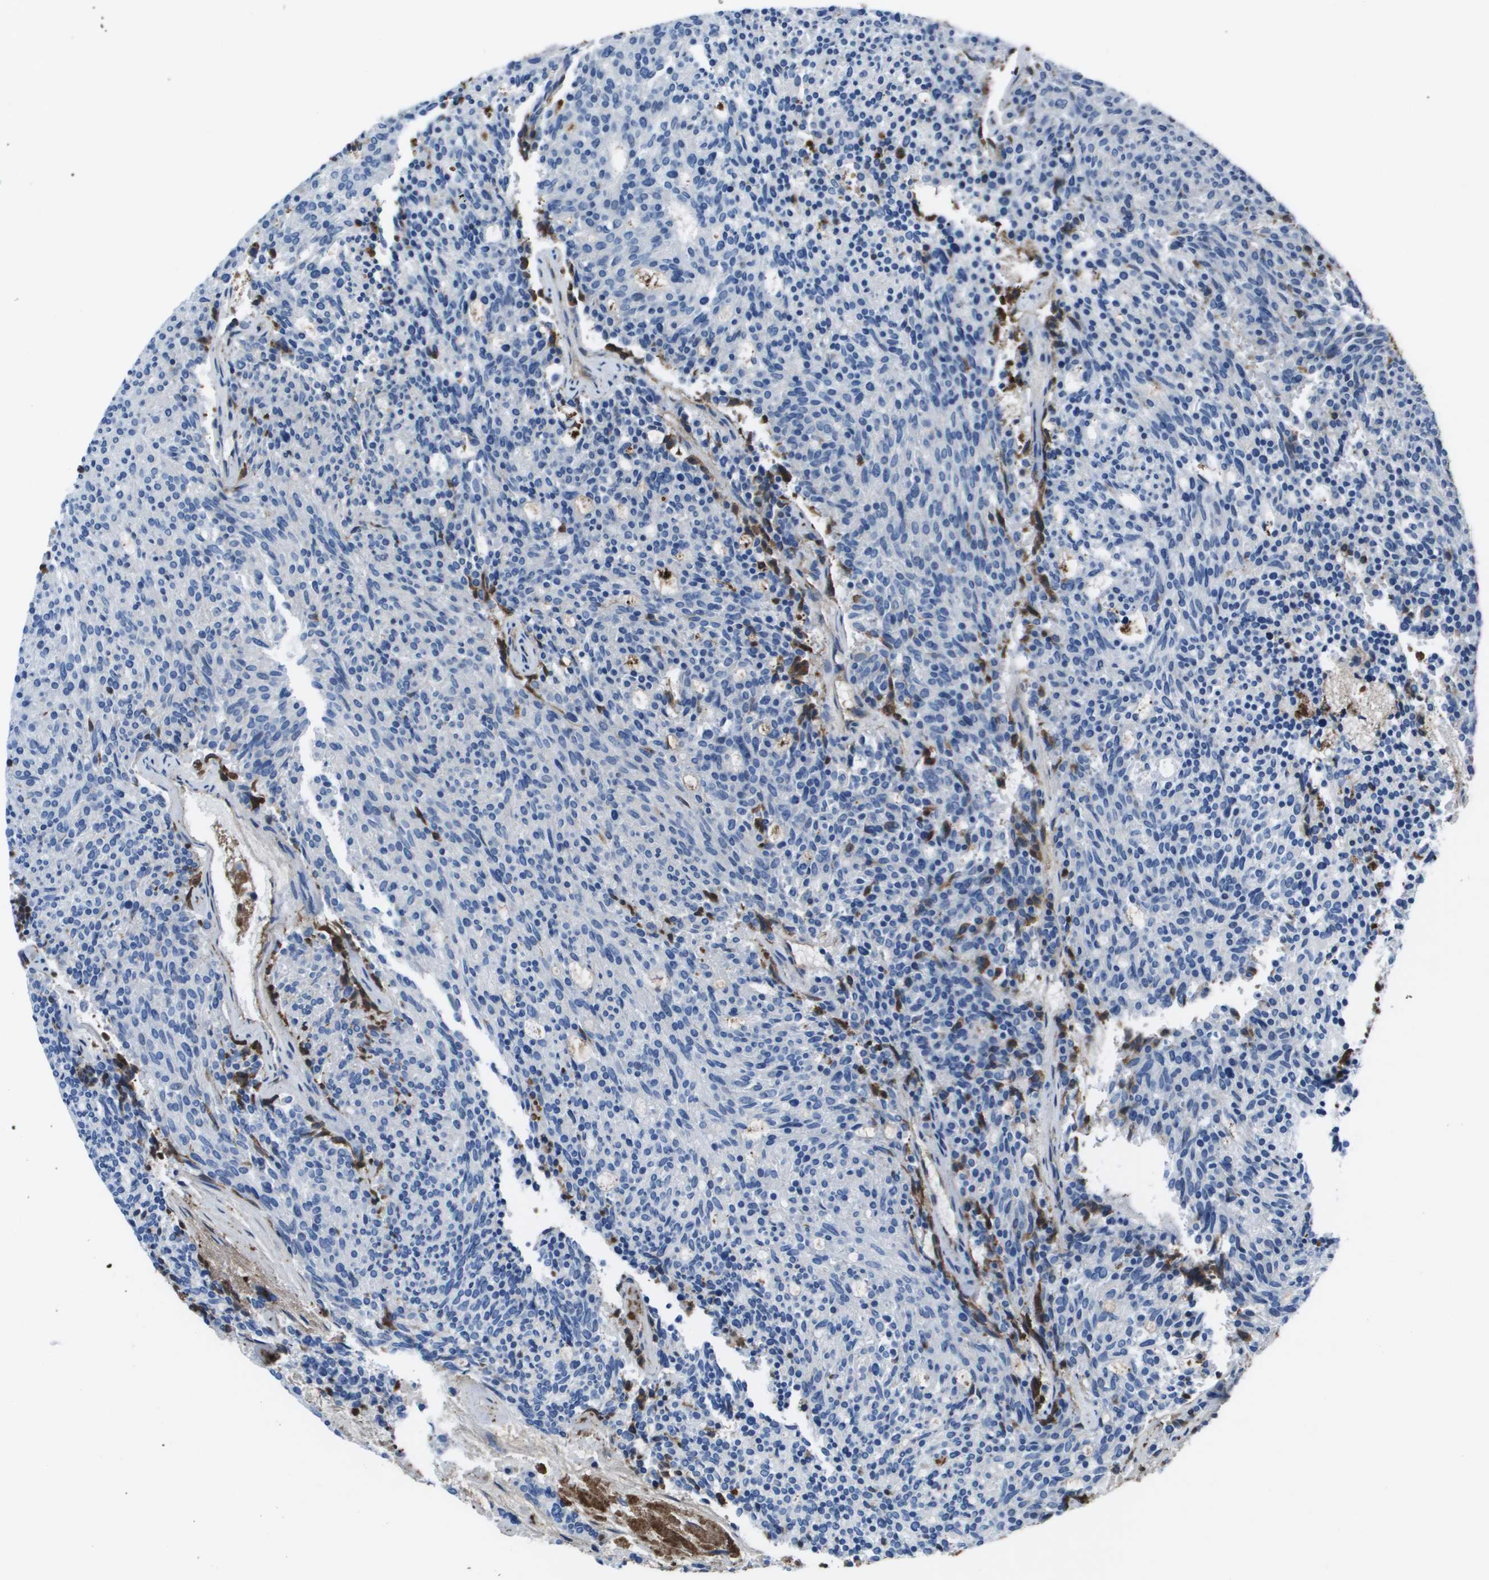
{"staining": {"intensity": "negative", "quantity": "none", "location": "none"}, "tissue": "carcinoid", "cell_type": "Tumor cells", "image_type": "cancer", "snomed": [{"axis": "morphology", "description": "Carcinoid, malignant, NOS"}, {"axis": "topography", "description": "Pancreas"}], "caption": "The micrograph exhibits no staining of tumor cells in carcinoid (malignant).", "gene": "VTN", "patient": {"sex": "female", "age": 54}}